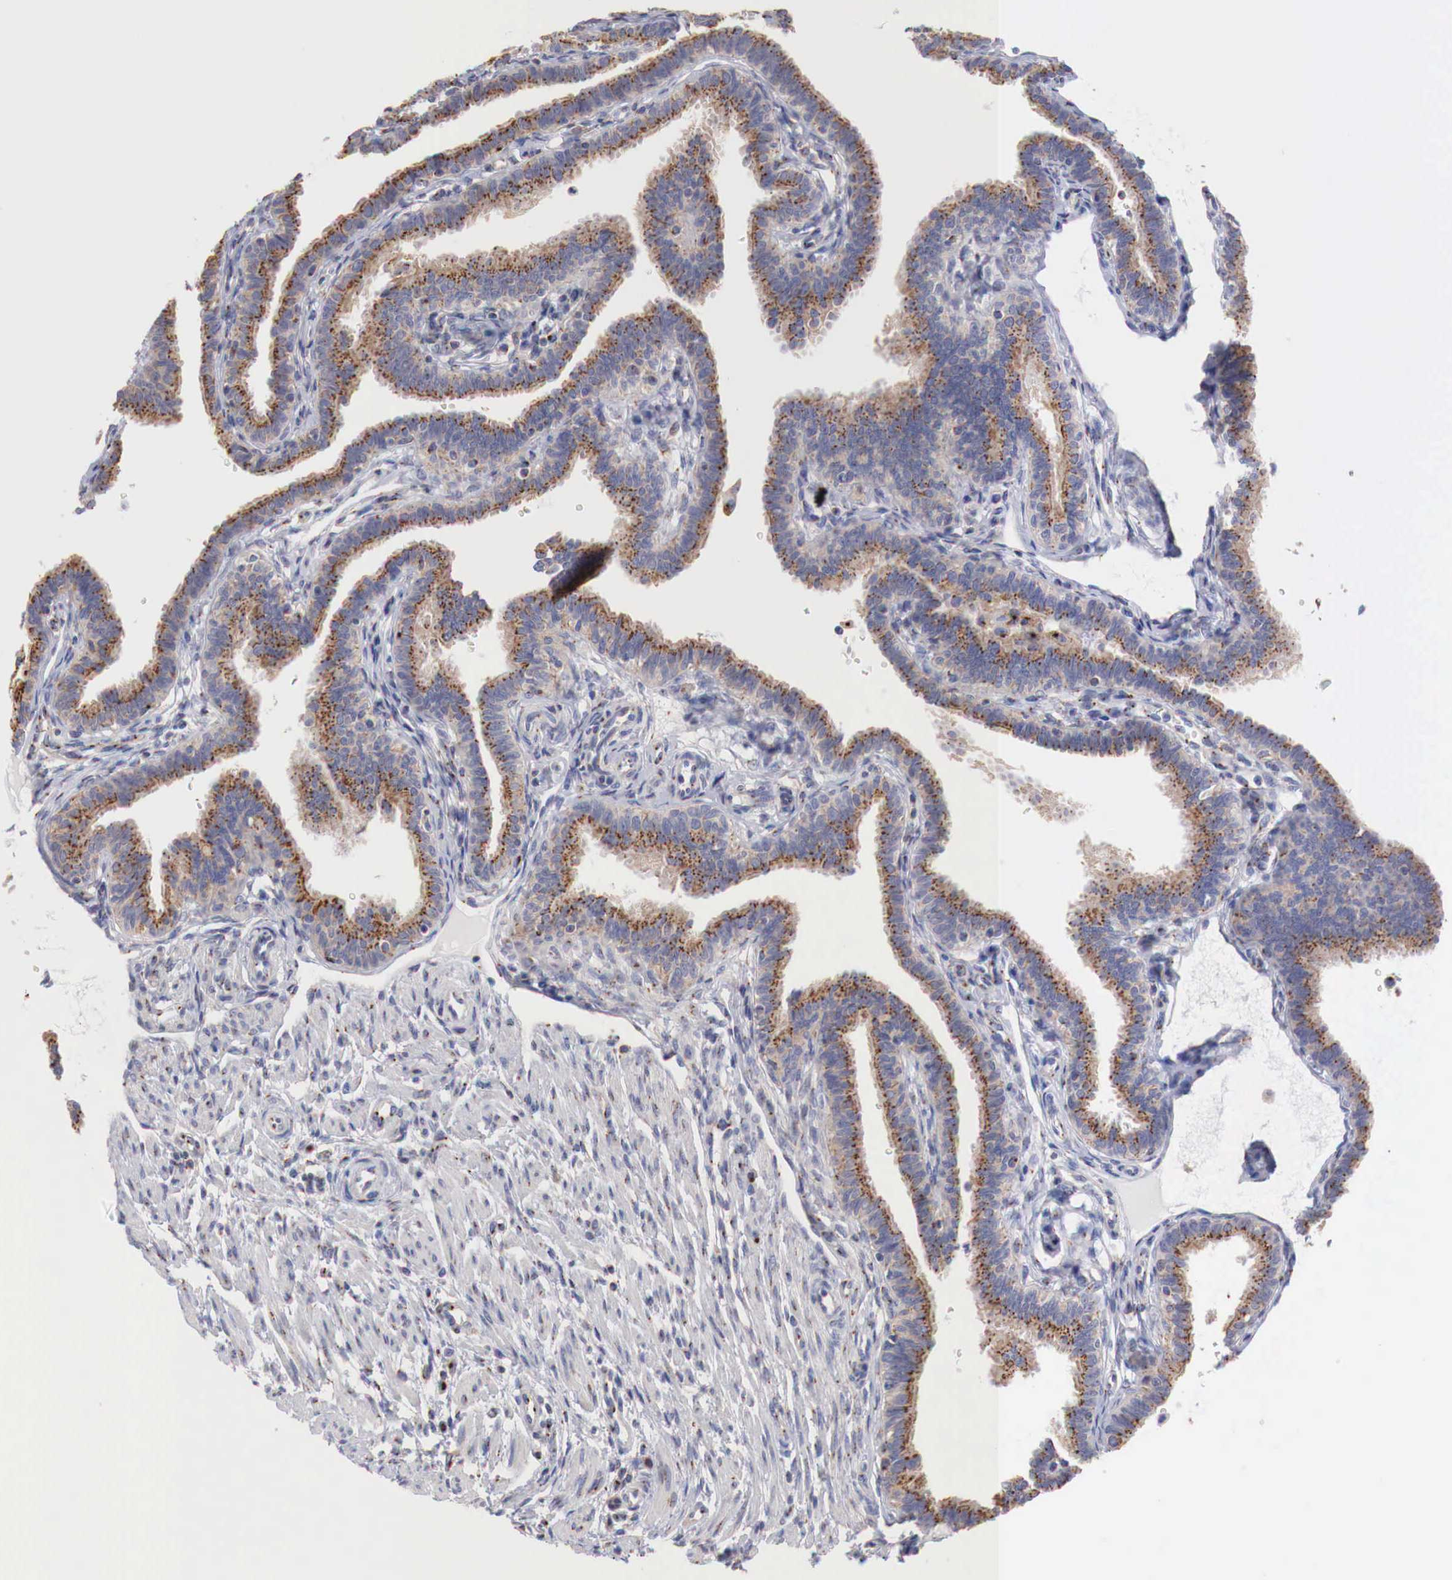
{"staining": {"intensity": "strong", "quantity": ">75%", "location": "cytoplasmic/membranous"}, "tissue": "fallopian tube", "cell_type": "Glandular cells", "image_type": "normal", "snomed": [{"axis": "morphology", "description": "Normal tissue, NOS"}, {"axis": "topography", "description": "Fallopian tube"}], "caption": "Strong cytoplasmic/membranous positivity is identified in approximately >75% of glandular cells in unremarkable fallopian tube.", "gene": "SYAP1", "patient": {"sex": "female", "age": 32}}